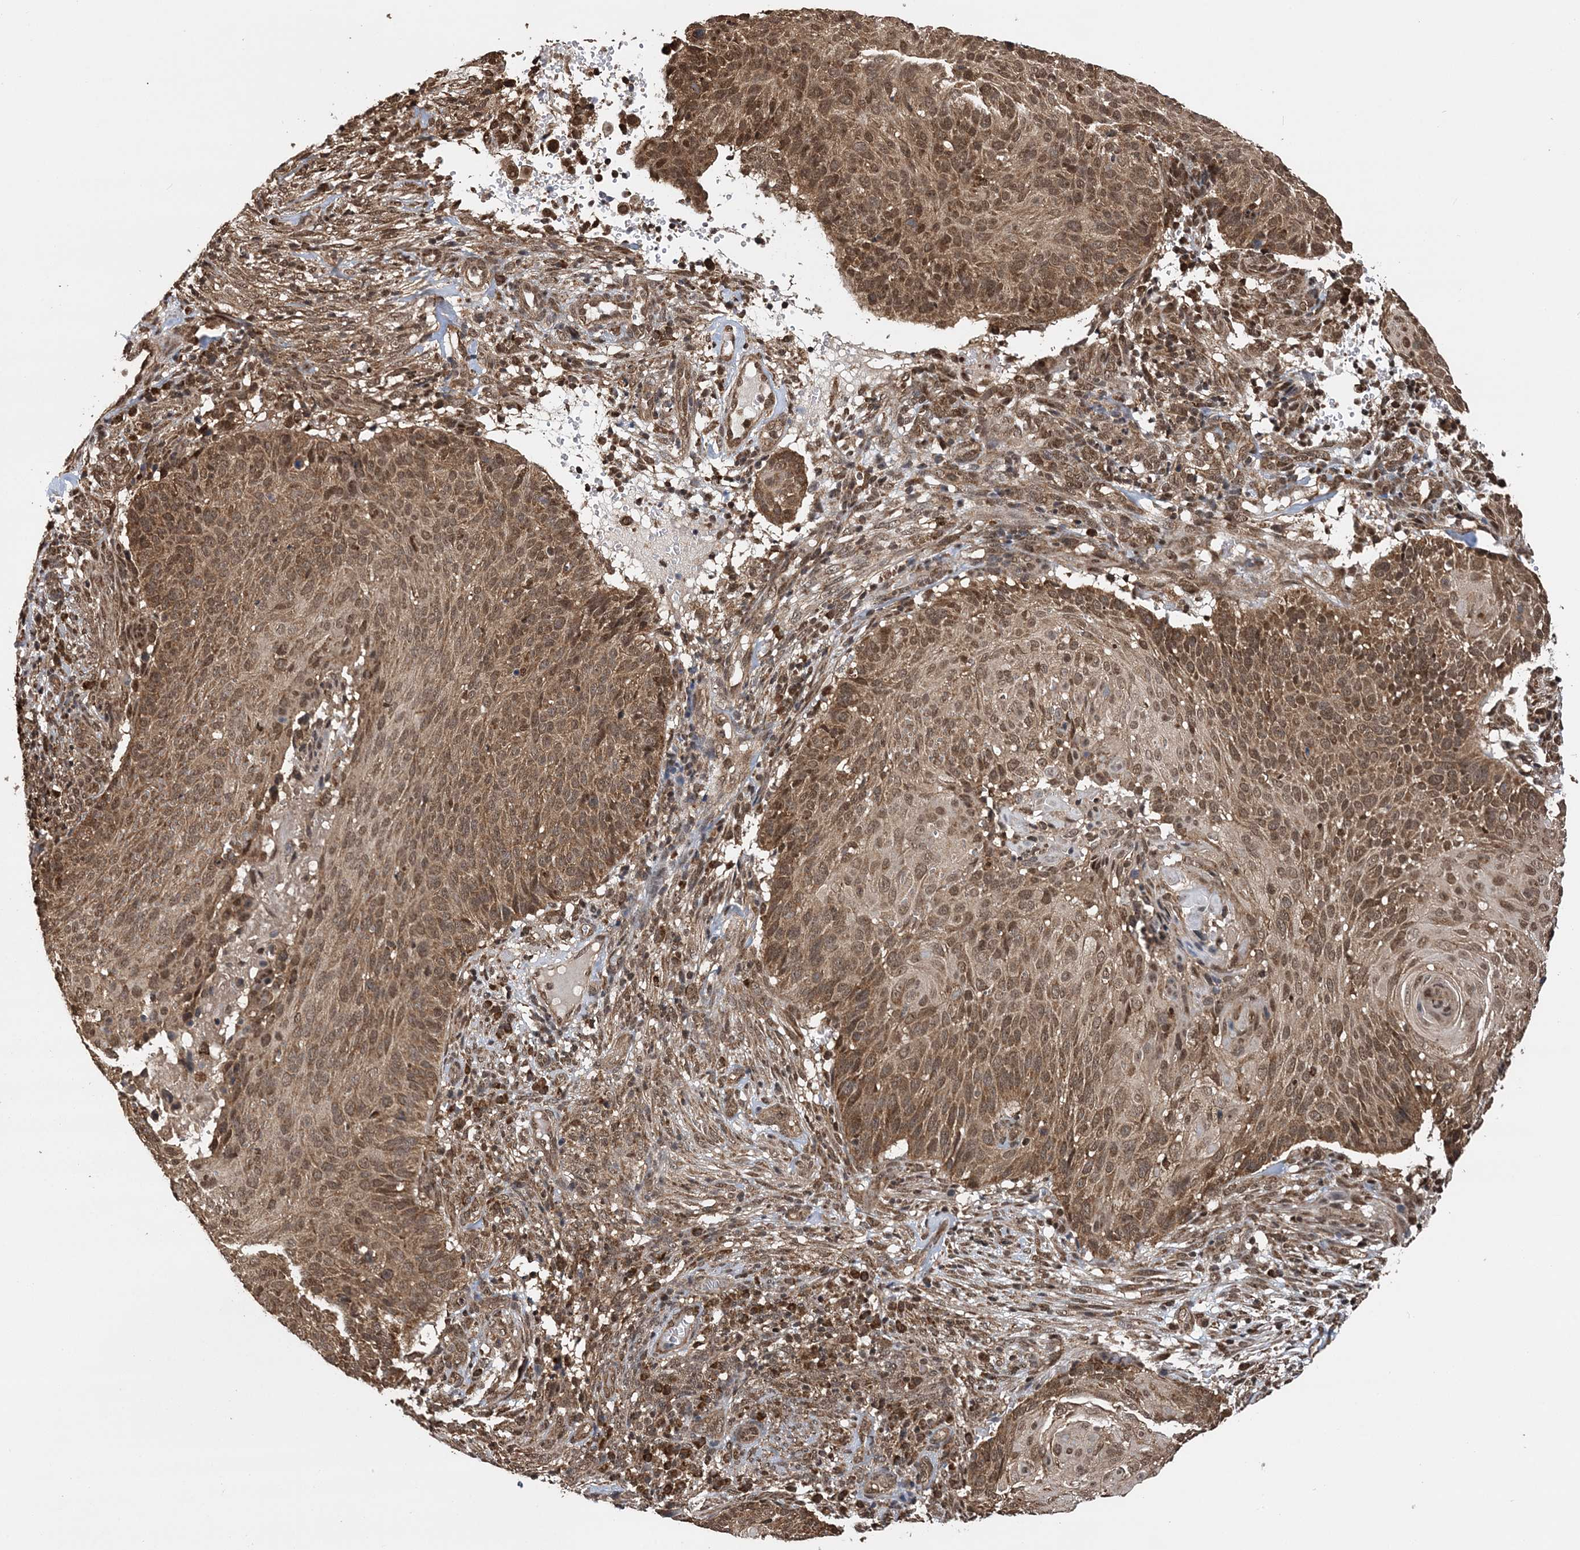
{"staining": {"intensity": "moderate", "quantity": ">75%", "location": "cytoplasmic/membranous,nuclear"}, "tissue": "cervical cancer", "cell_type": "Tumor cells", "image_type": "cancer", "snomed": [{"axis": "morphology", "description": "Squamous cell carcinoma, NOS"}, {"axis": "topography", "description": "Cervix"}], "caption": "Protein staining by immunohistochemistry shows moderate cytoplasmic/membranous and nuclear expression in about >75% of tumor cells in cervical cancer.", "gene": "PCBP1", "patient": {"sex": "female", "age": 74}}